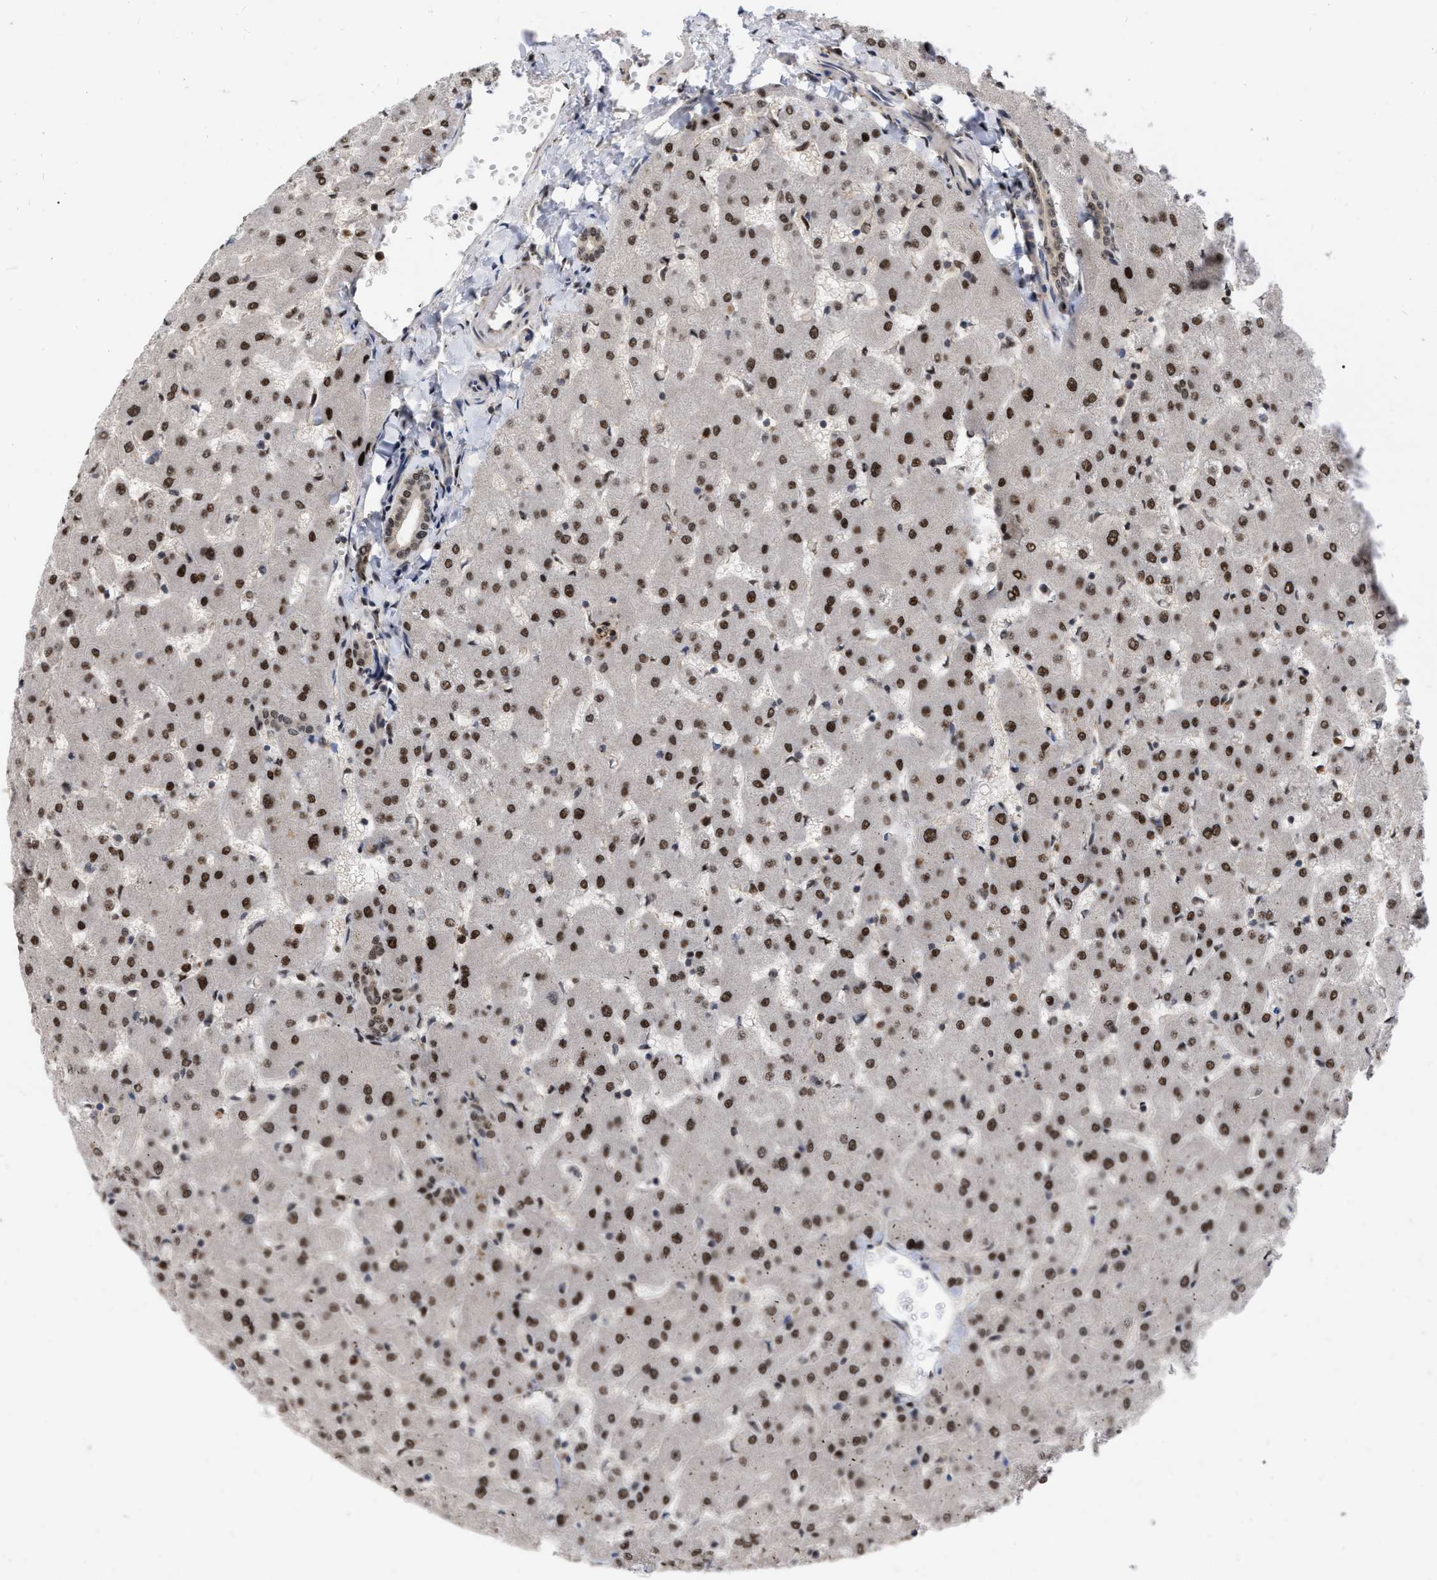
{"staining": {"intensity": "weak", "quantity": ">75%", "location": "cytoplasmic/membranous,nuclear"}, "tissue": "liver", "cell_type": "Cholangiocytes", "image_type": "normal", "snomed": [{"axis": "morphology", "description": "Normal tissue, NOS"}, {"axis": "topography", "description": "Liver"}], "caption": "Immunohistochemical staining of benign liver displays >75% levels of weak cytoplasmic/membranous,nuclear protein staining in about >75% of cholangiocytes. The staining is performed using DAB (3,3'-diaminobenzidine) brown chromogen to label protein expression. The nuclei are counter-stained blue using hematoxylin.", "gene": "MDM4", "patient": {"sex": "female", "age": 63}}